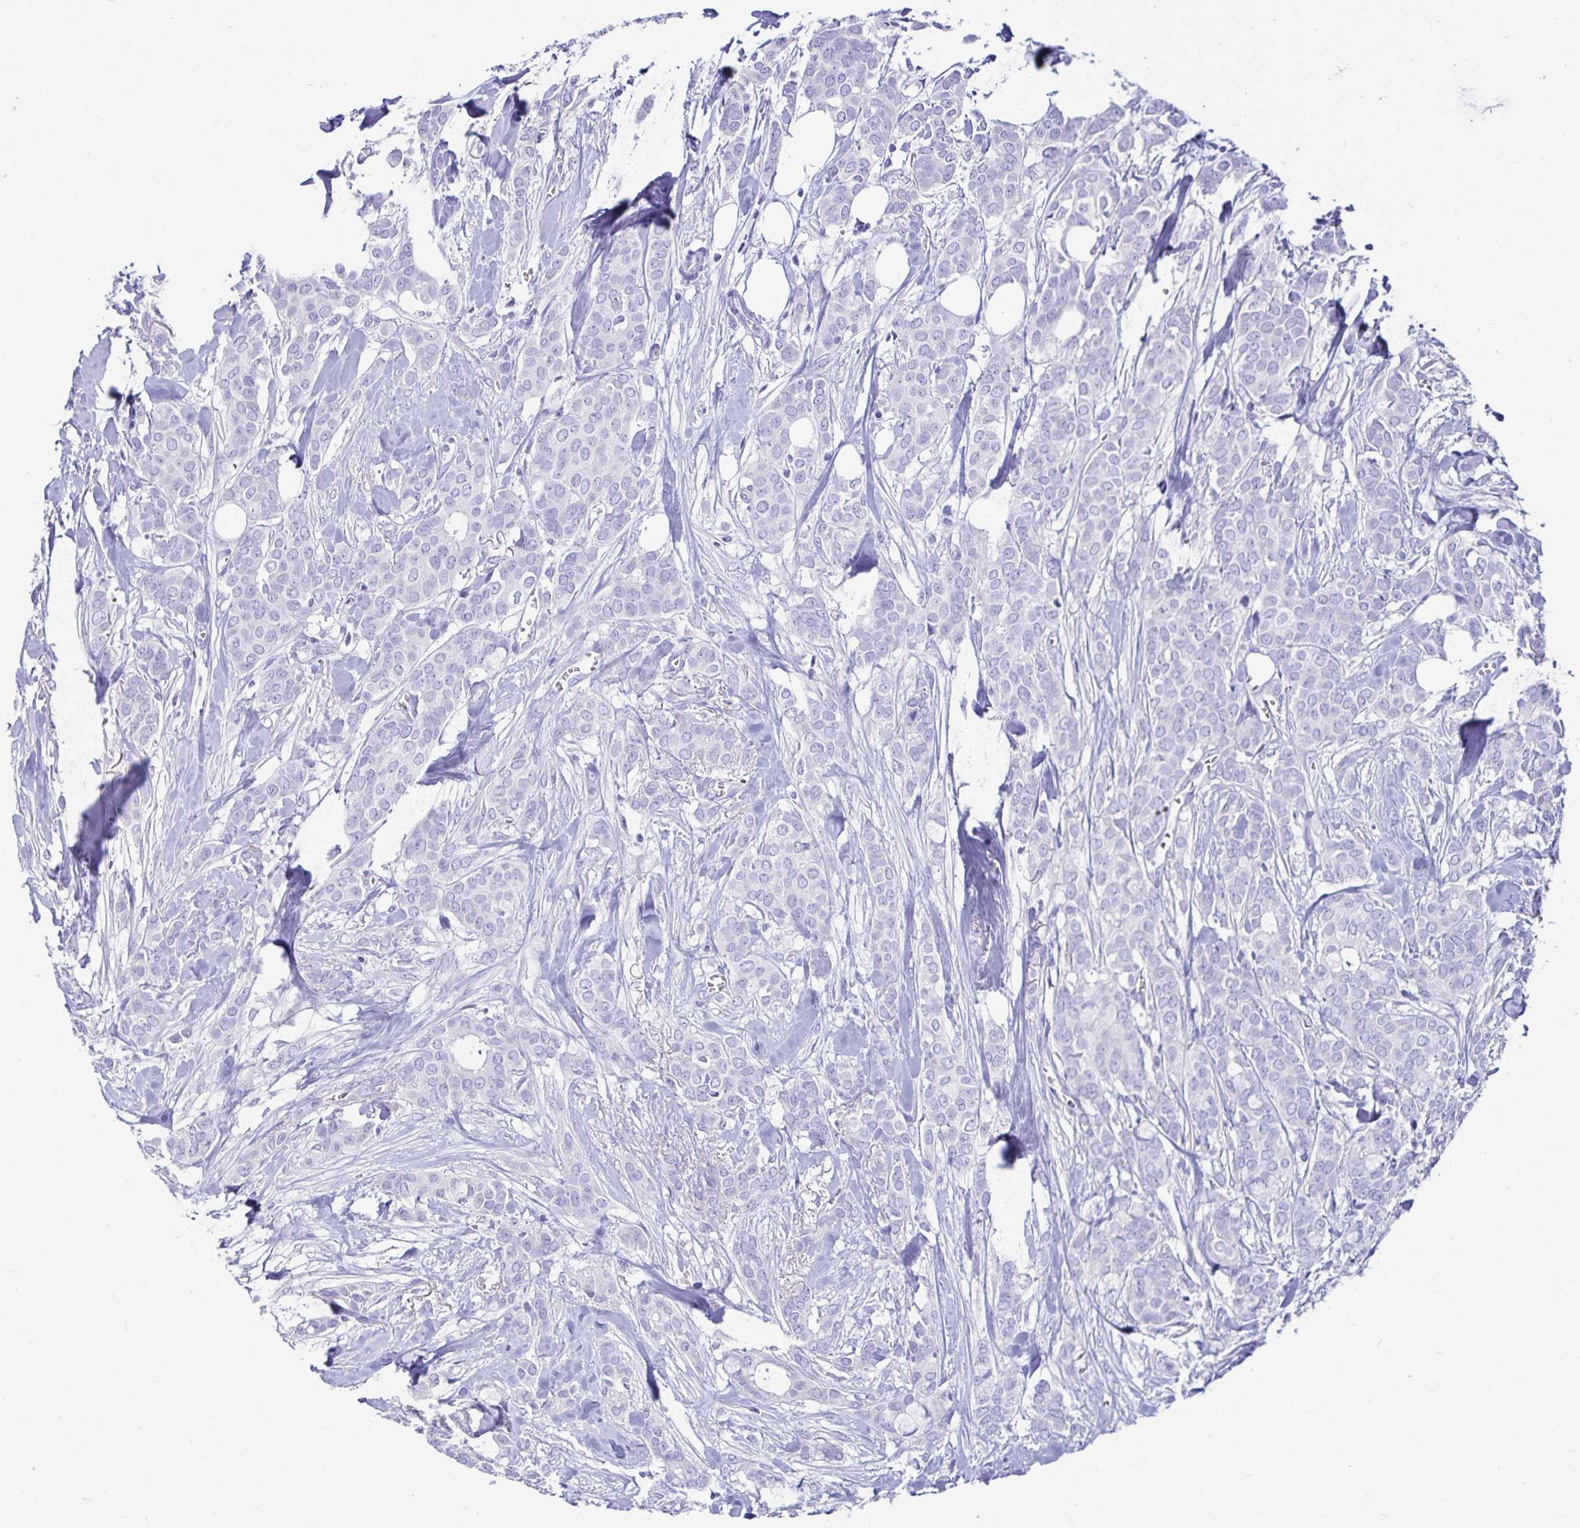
{"staining": {"intensity": "negative", "quantity": "none", "location": "none"}, "tissue": "breast cancer", "cell_type": "Tumor cells", "image_type": "cancer", "snomed": [{"axis": "morphology", "description": "Duct carcinoma"}, {"axis": "topography", "description": "Breast"}], "caption": "The micrograph reveals no significant expression in tumor cells of breast cancer (invasive ductal carcinoma).", "gene": "ZPBP2", "patient": {"sex": "female", "age": 84}}